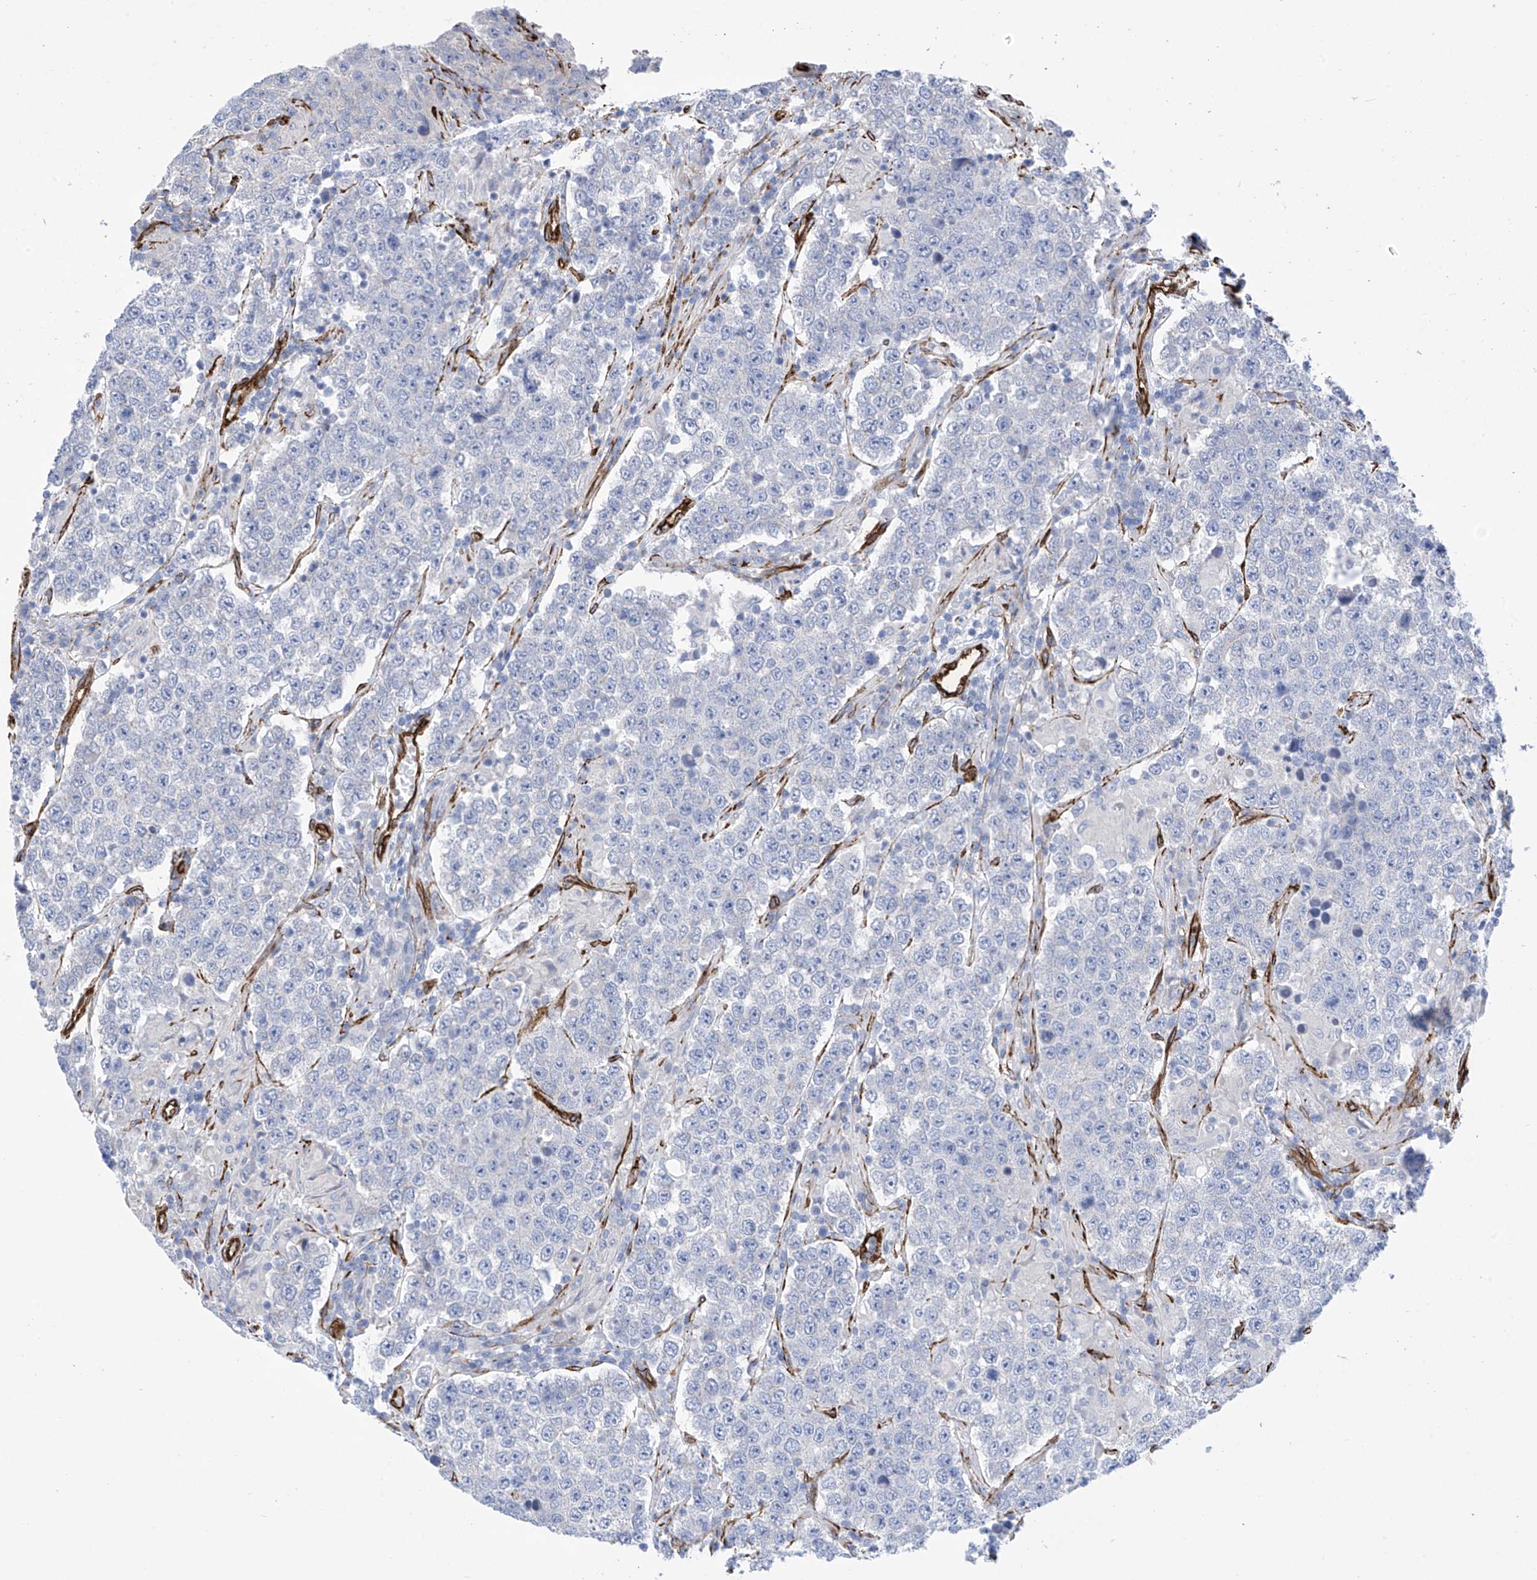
{"staining": {"intensity": "negative", "quantity": "none", "location": "none"}, "tissue": "testis cancer", "cell_type": "Tumor cells", "image_type": "cancer", "snomed": [{"axis": "morphology", "description": "Normal tissue, NOS"}, {"axis": "morphology", "description": "Urothelial carcinoma, High grade"}, {"axis": "morphology", "description": "Seminoma, NOS"}, {"axis": "morphology", "description": "Carcinoma, Embryonal, NOS"}, {"axis": "topography", "description": "Urinary bladder"}, {"axis": "topography", "description": "Testis"}], "caption": "Immunohistochemistry histopathology image of testis cancer stained for a protein (brown), which shows no positivity in tumor cells.", "gene": "UBTD1", "patient": {"sex": "male", "age": 41}}